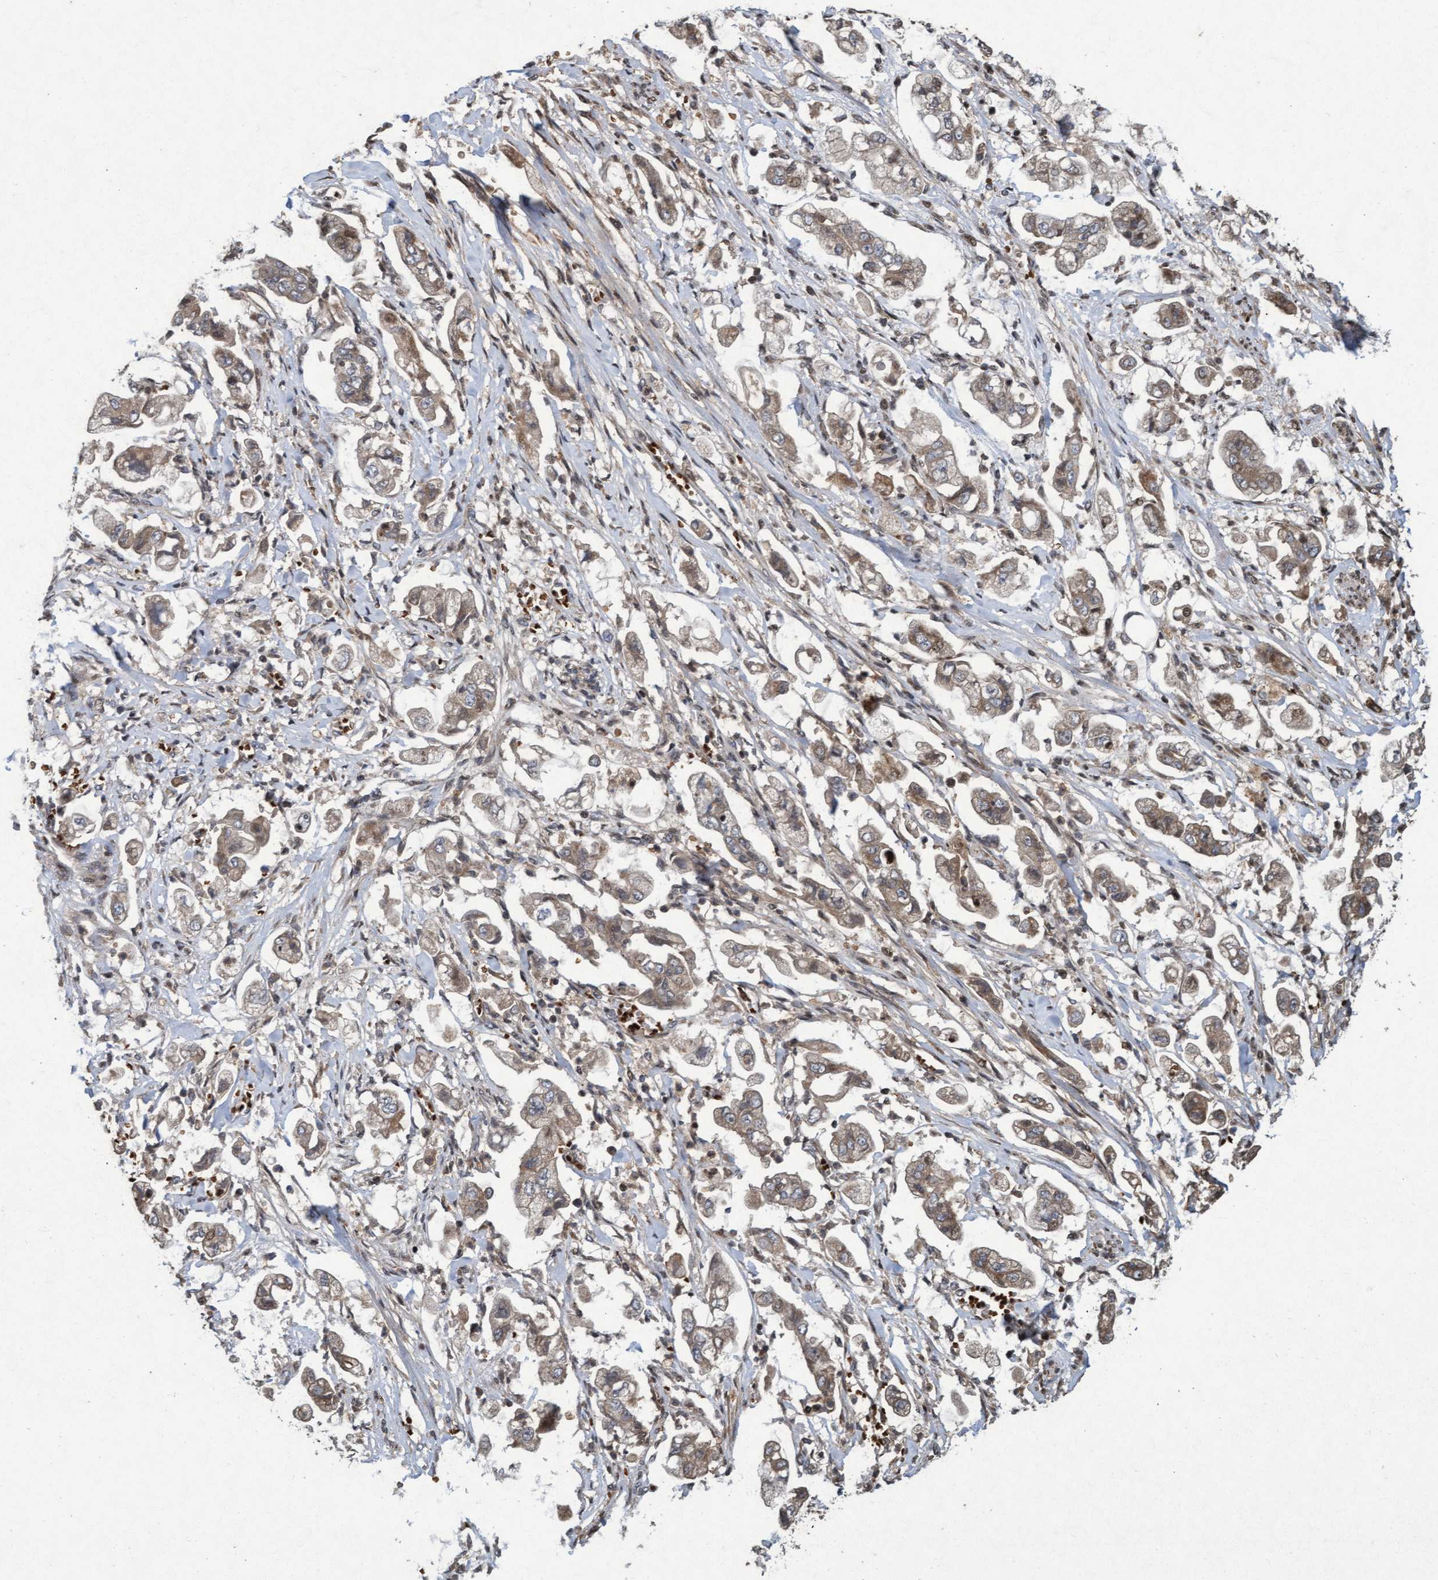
{"staining": {"intensity": "weak", "quantity": ">75%", "location": "cytoplasmic/membranous"}, "tissue": "stomach cancer", "cell_type": "Tumor cells", "image_type": "cancer", "snomed": [{"axis": "morphology", "description": "Adenocarcinoma, NOS"}, {"axis": "topography", "description": "Stomach"}], "caption": "This histopathology image shows immunohistochemistry staining of stomach cancer (adenocarcinoma), with low weak cytoplasmic/membranous staining in about >75% of tumor cells.", "gene": "KCNC2", "patient": {"sex": "male", "age": 62}}